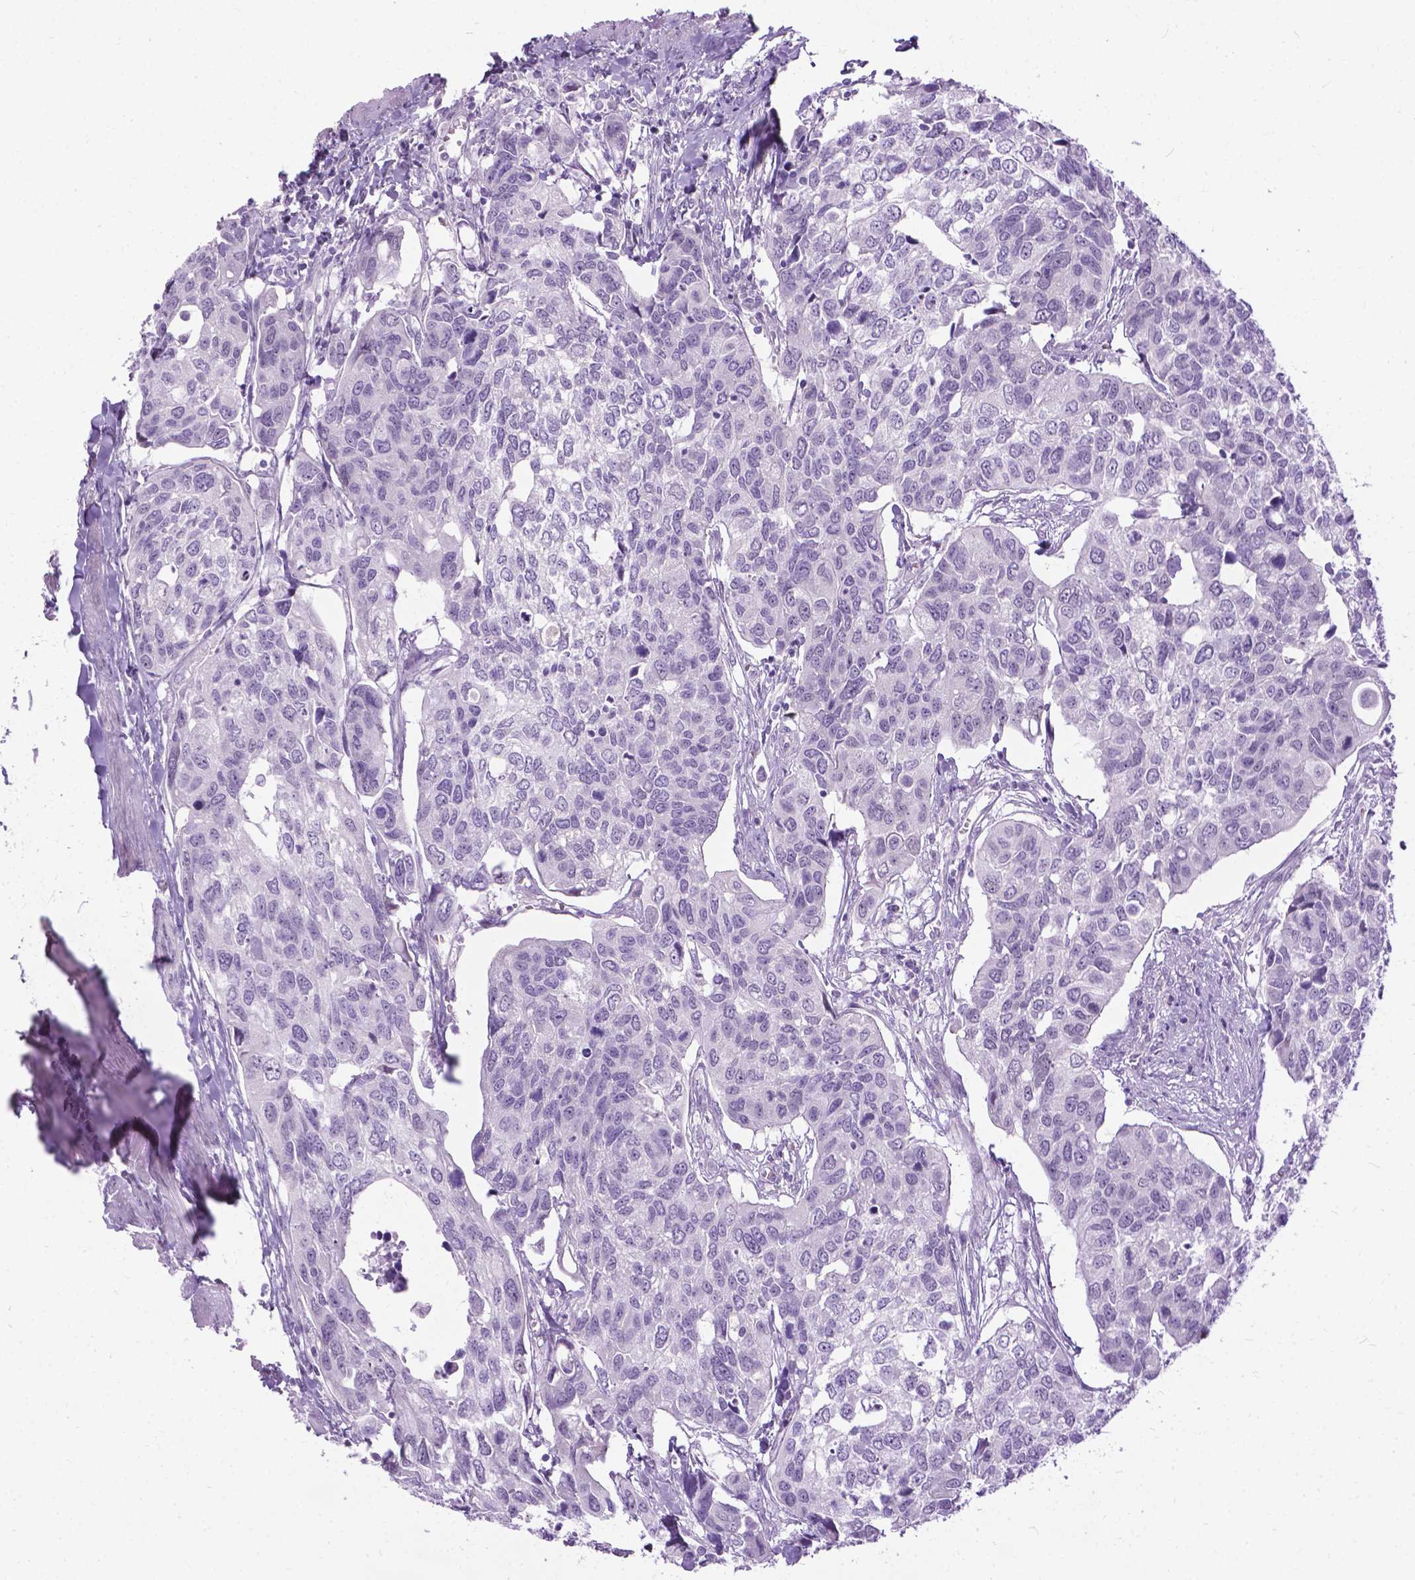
{"staining": {"intensity": "negative", "quantity": "none", "location": "none"}, "tissue": "urothelial cancer", "cell_type": "Tumor cells", "image_type": "cancer", "snomed": [{"axis": "morphology", "description": "Urothelial carcinoma, High grade"}, {"axis": "topography", "description": "Urinary bladder"}], "caption": "This is a histopathology image of immunohistochemistry (IHC) staining of urothelial cancer, which shows no positivity in tumor cells. The staining is performed using DAB brown chromogen with nuclei counter-stained in using hematoxylin.", "gene": "PROB1", "patient": {"sex": "male", "age": 60}}